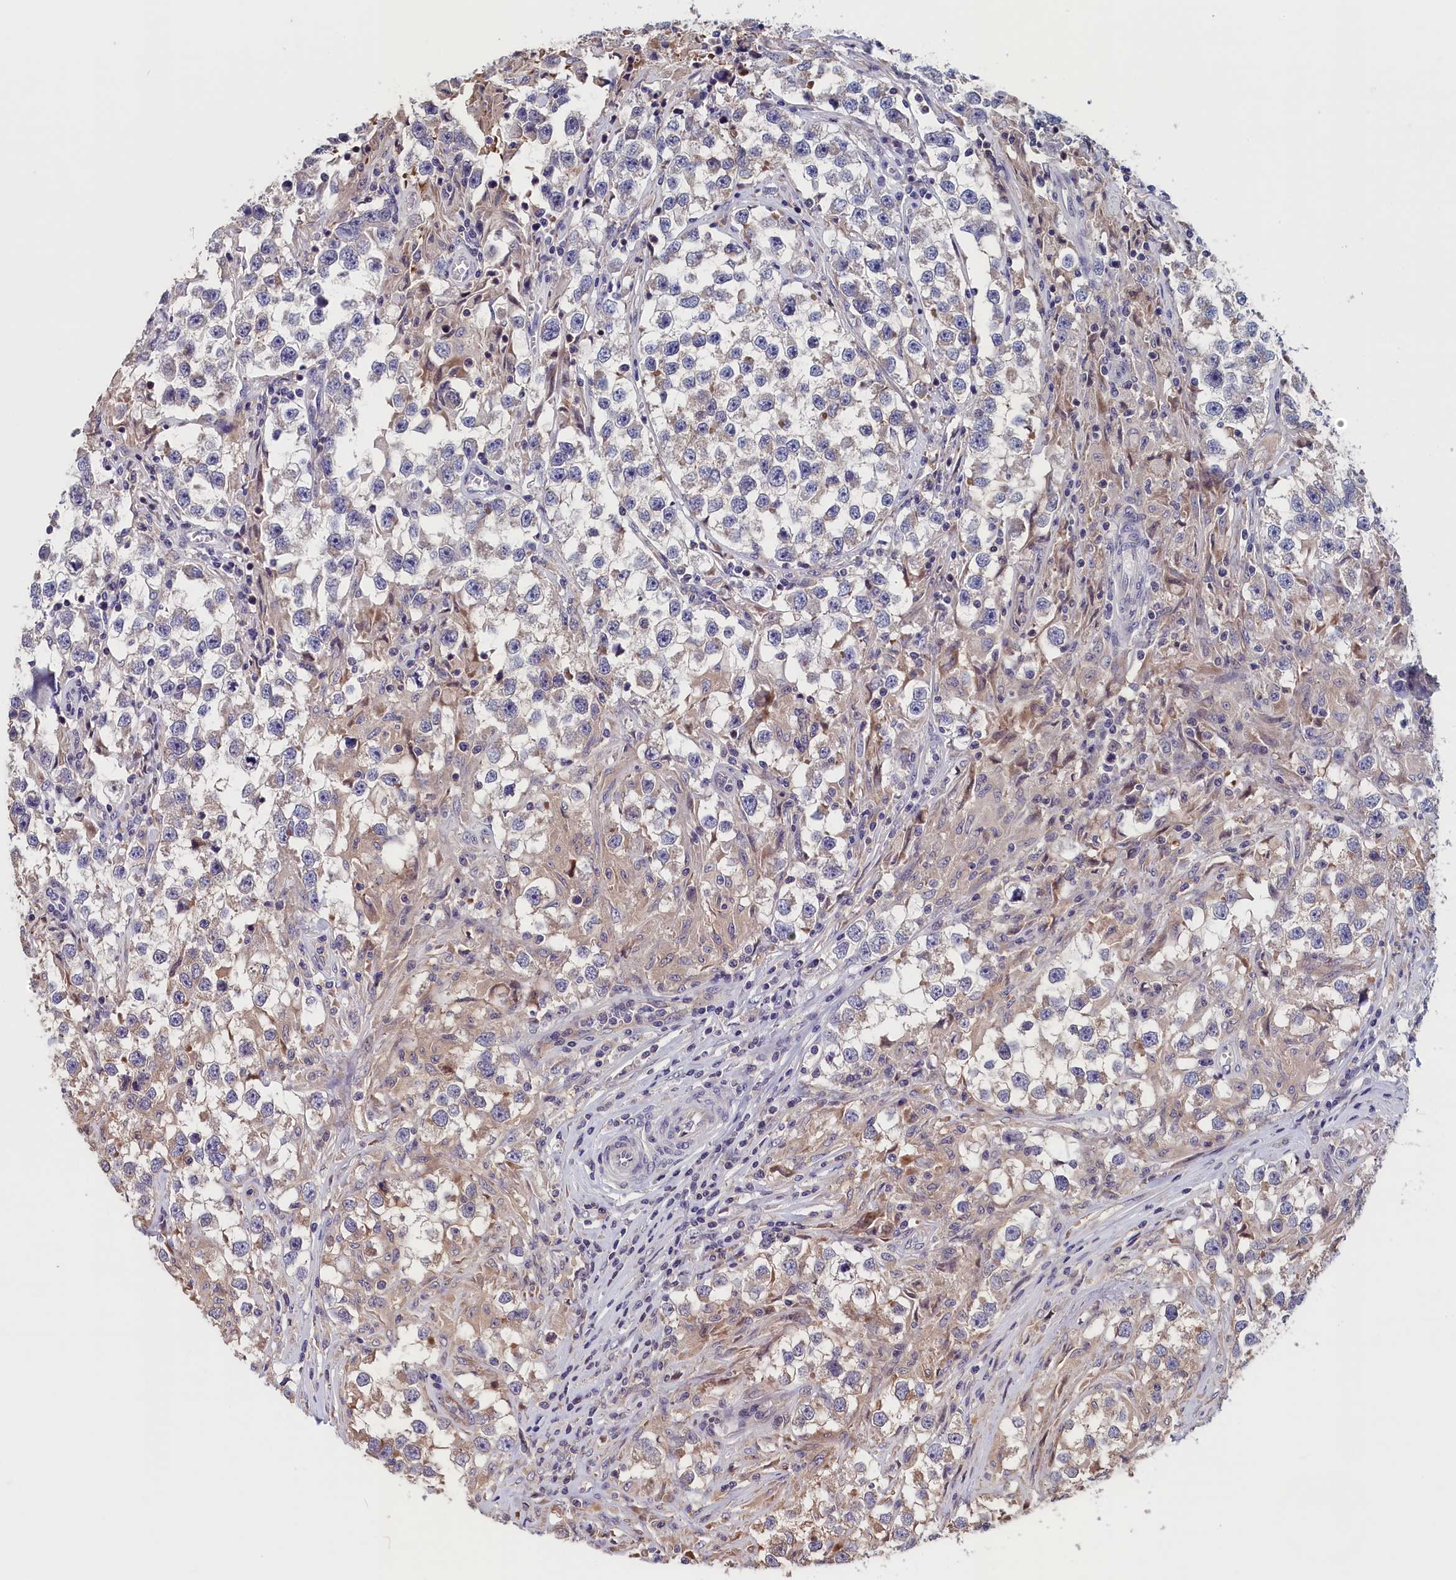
{"staining": {"intensity": "weak", "quantity": "25%-75%", "location": "cytoplasmic/membranous"}, "tissue": "testis cancer", "cell_type": "Tumor cells", "image_type": "cancer", "snomed": [{"axis": "morphology", "description": "Seminoma, NOS"}, {"axis": "topography", "description": "Testis"}], "caption": "DAB immunohistochemical staining of human testis cancer demonstrates weak cytoplasmic/membranous protein positivity in approximately 25%-75% of tumor cells.", "gene": "TMEM116", "patient": {"sex": "male", "age": 46}}